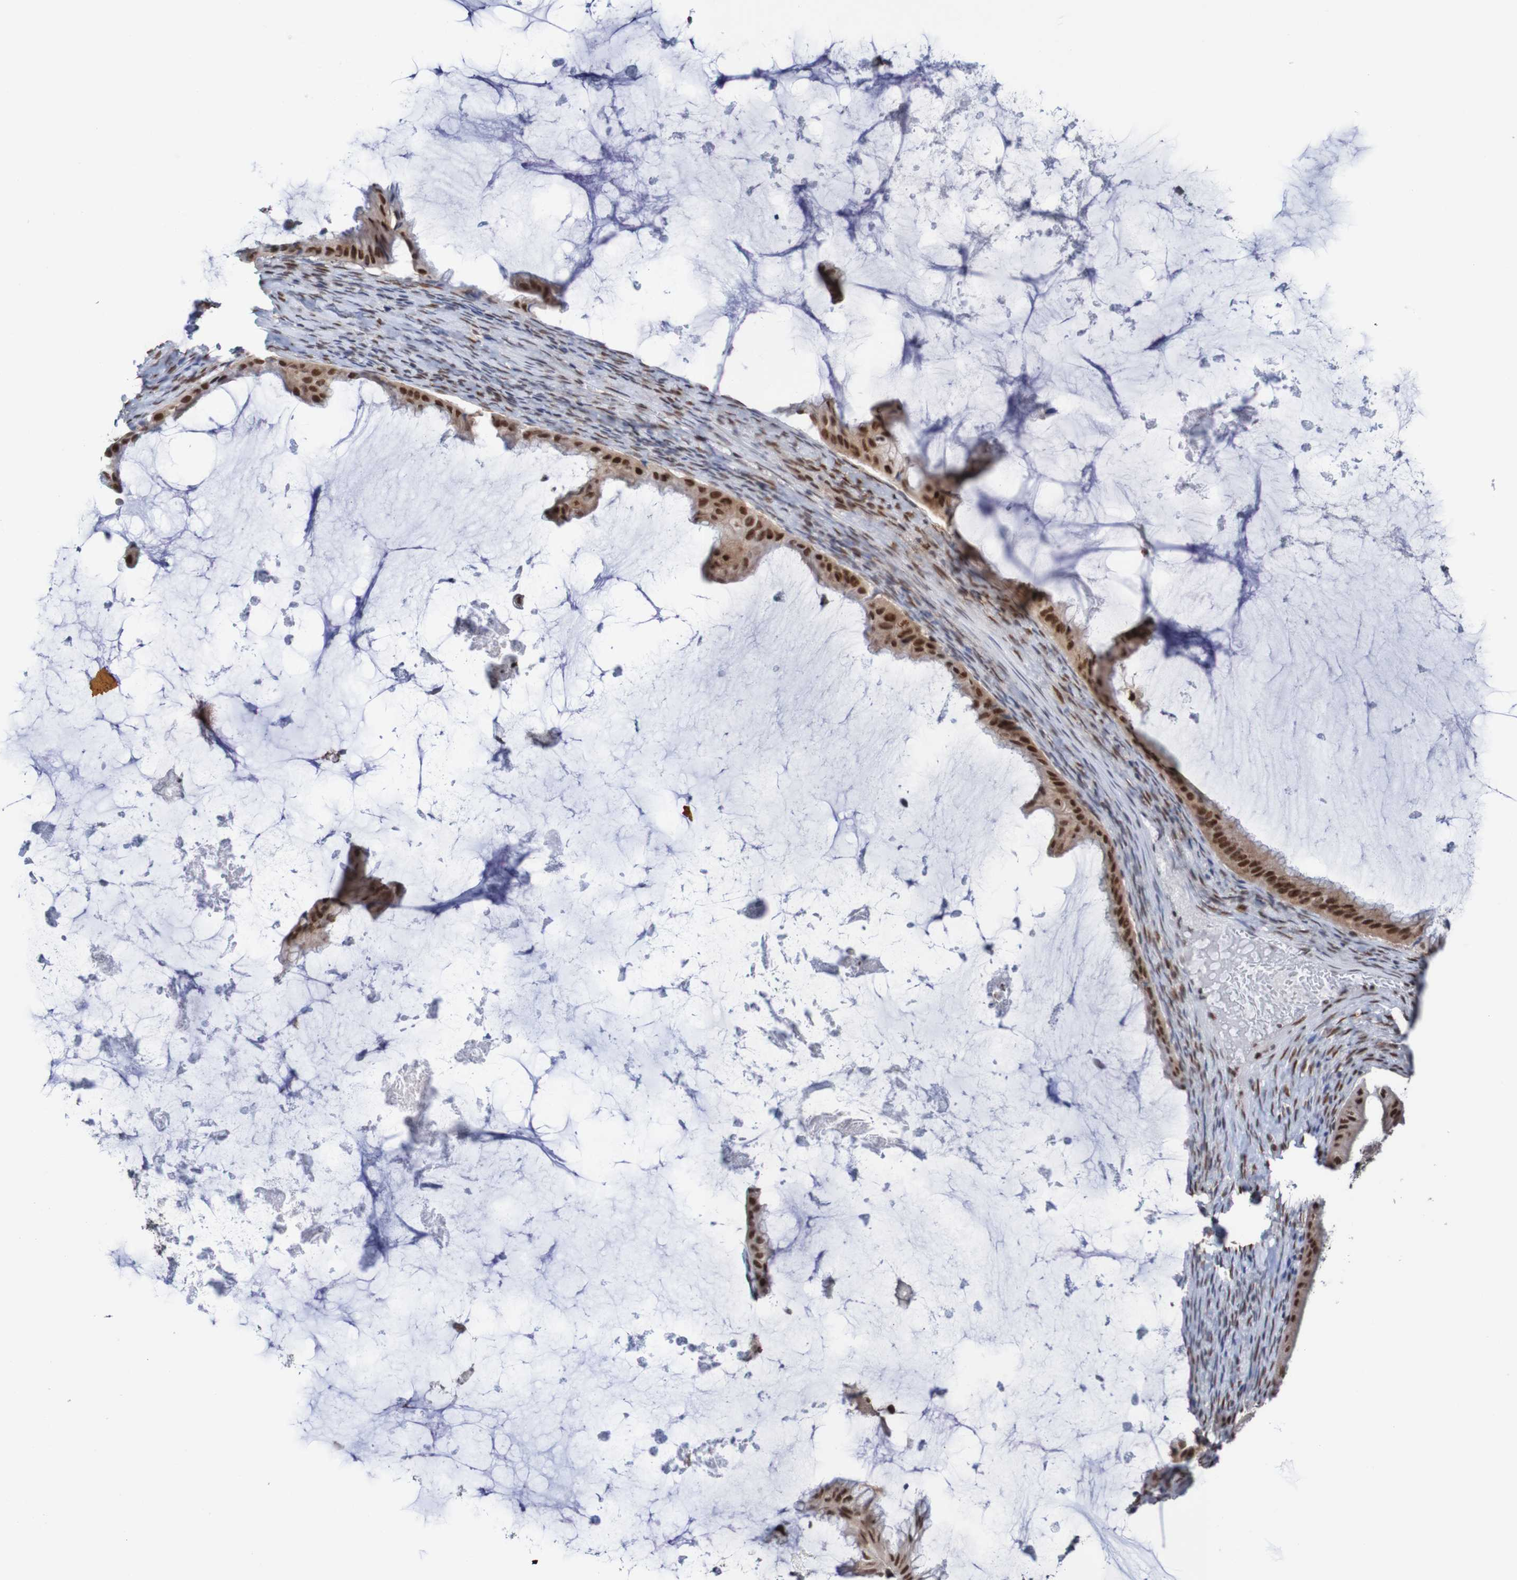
{"staining": {"intensity": "strong", "quantity": ">75%", "location": "cytoplasmic/membranous,nuclear"}, "tissue": "ovarian cancer", "cell_type": "Tumor cells", "image_type": "cancer", "snomed": [{"axis": "morphology", "description": "Cystadenocarcinoma, mucinous, NOS"}, {"axis": "topography", "description": "Ovary"}], "caption": "A high amount of strong cytoplasmic/membranous and nuclear staining is seen in approximately >75% of tumor cells in ovarian cancer tissue. (DAB IHC with brightfield microscopy, high magnification).", "gene": "CDC5L", "patient": {"sex": "female", "age": 61}}